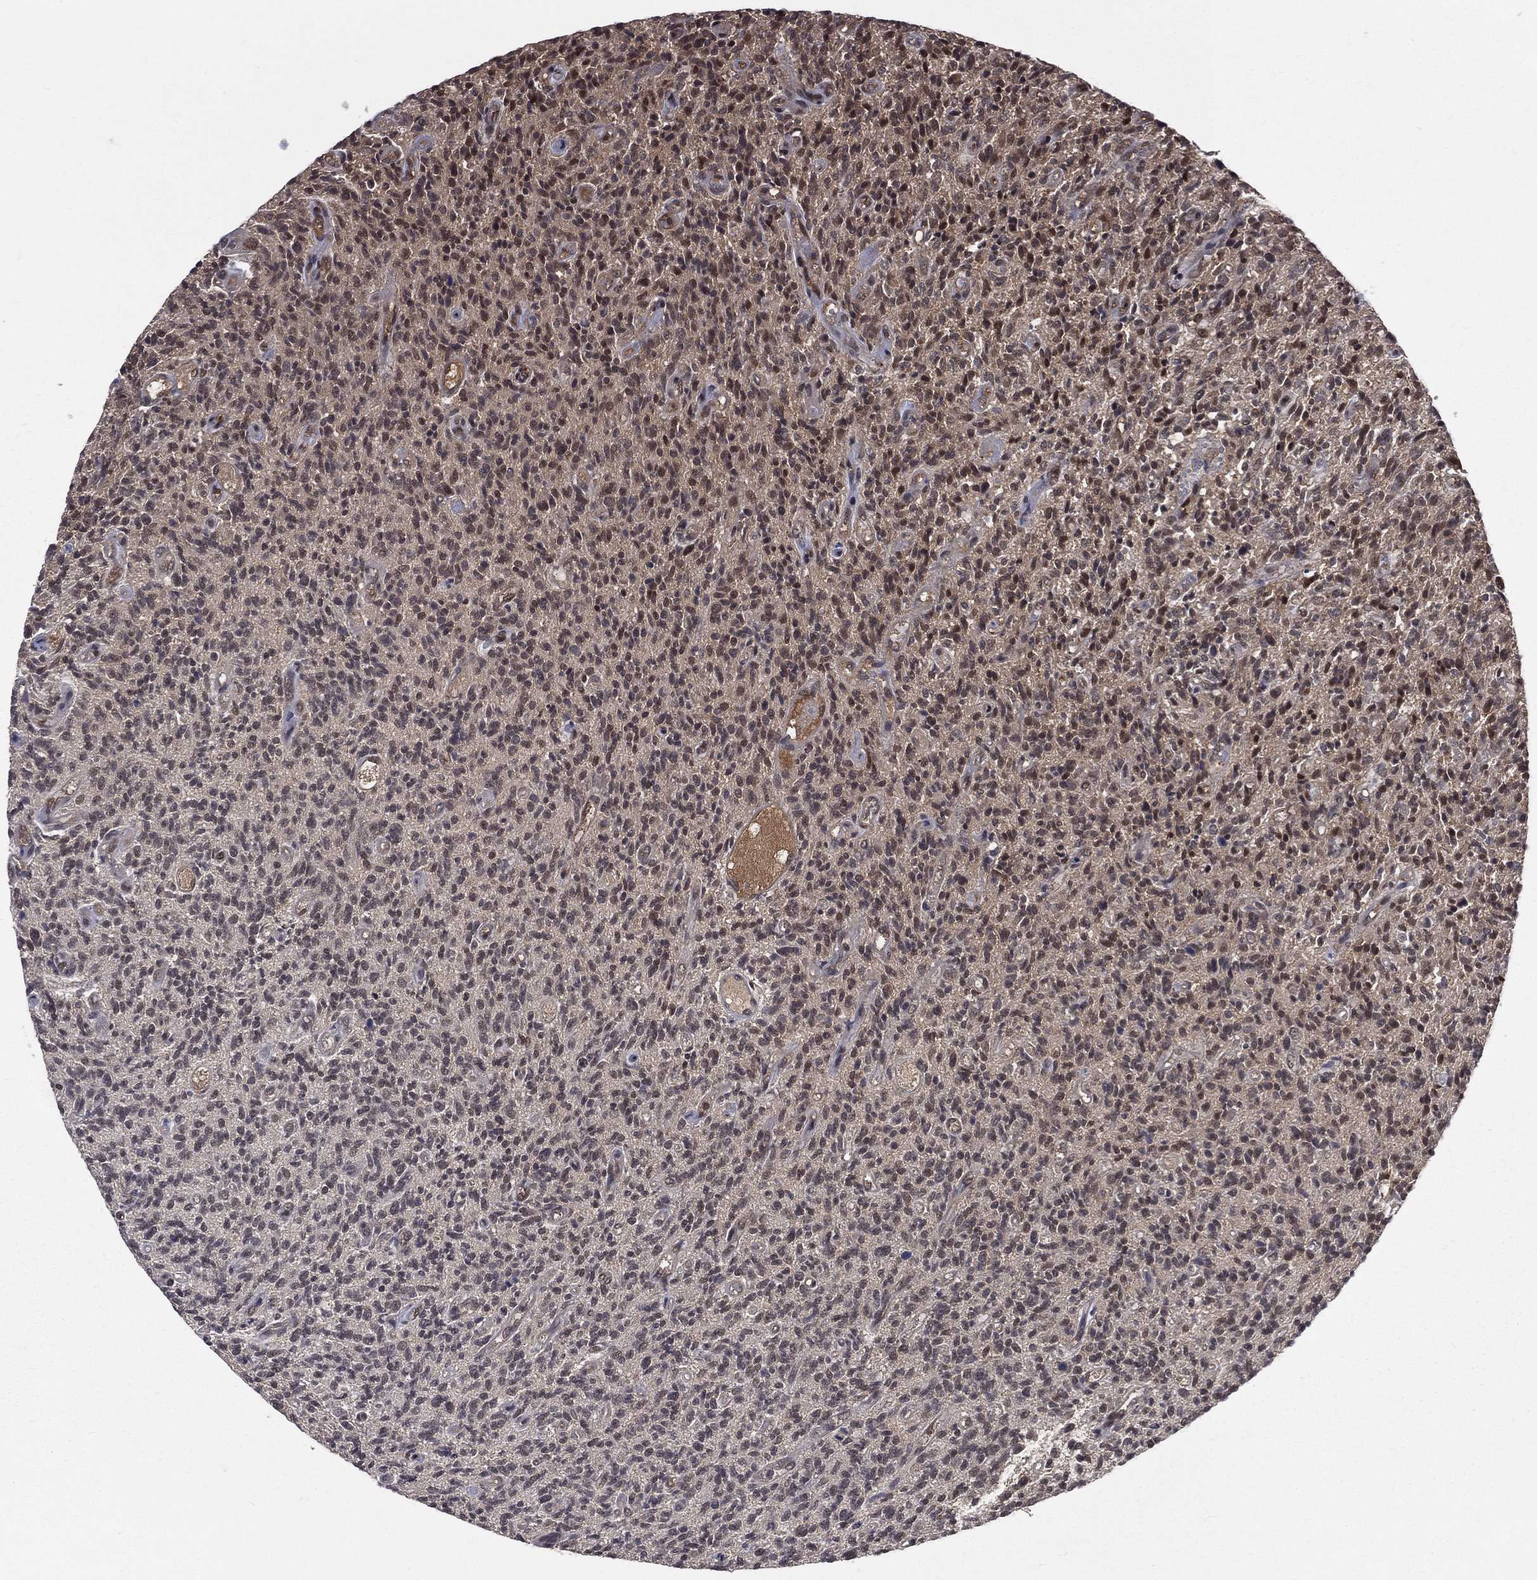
{"staining": {"intensity": "weak", "quantity": "<25%", "location": "cytoplasmic/membranous,nuclear"}, "tissue": "glioma", "cell_type": "Tumor cells", "image_type": "cancer", "snomed": [{"axis": "morphology", "description": "Glioma, malignant, High grade"}, {"axis": "topography", "description": "Brain"}], "caption": "There is no significant expression in tumor cells of glioma.", "gene": "GMPR2", "patient": {"sex": "male", "age": 64}}